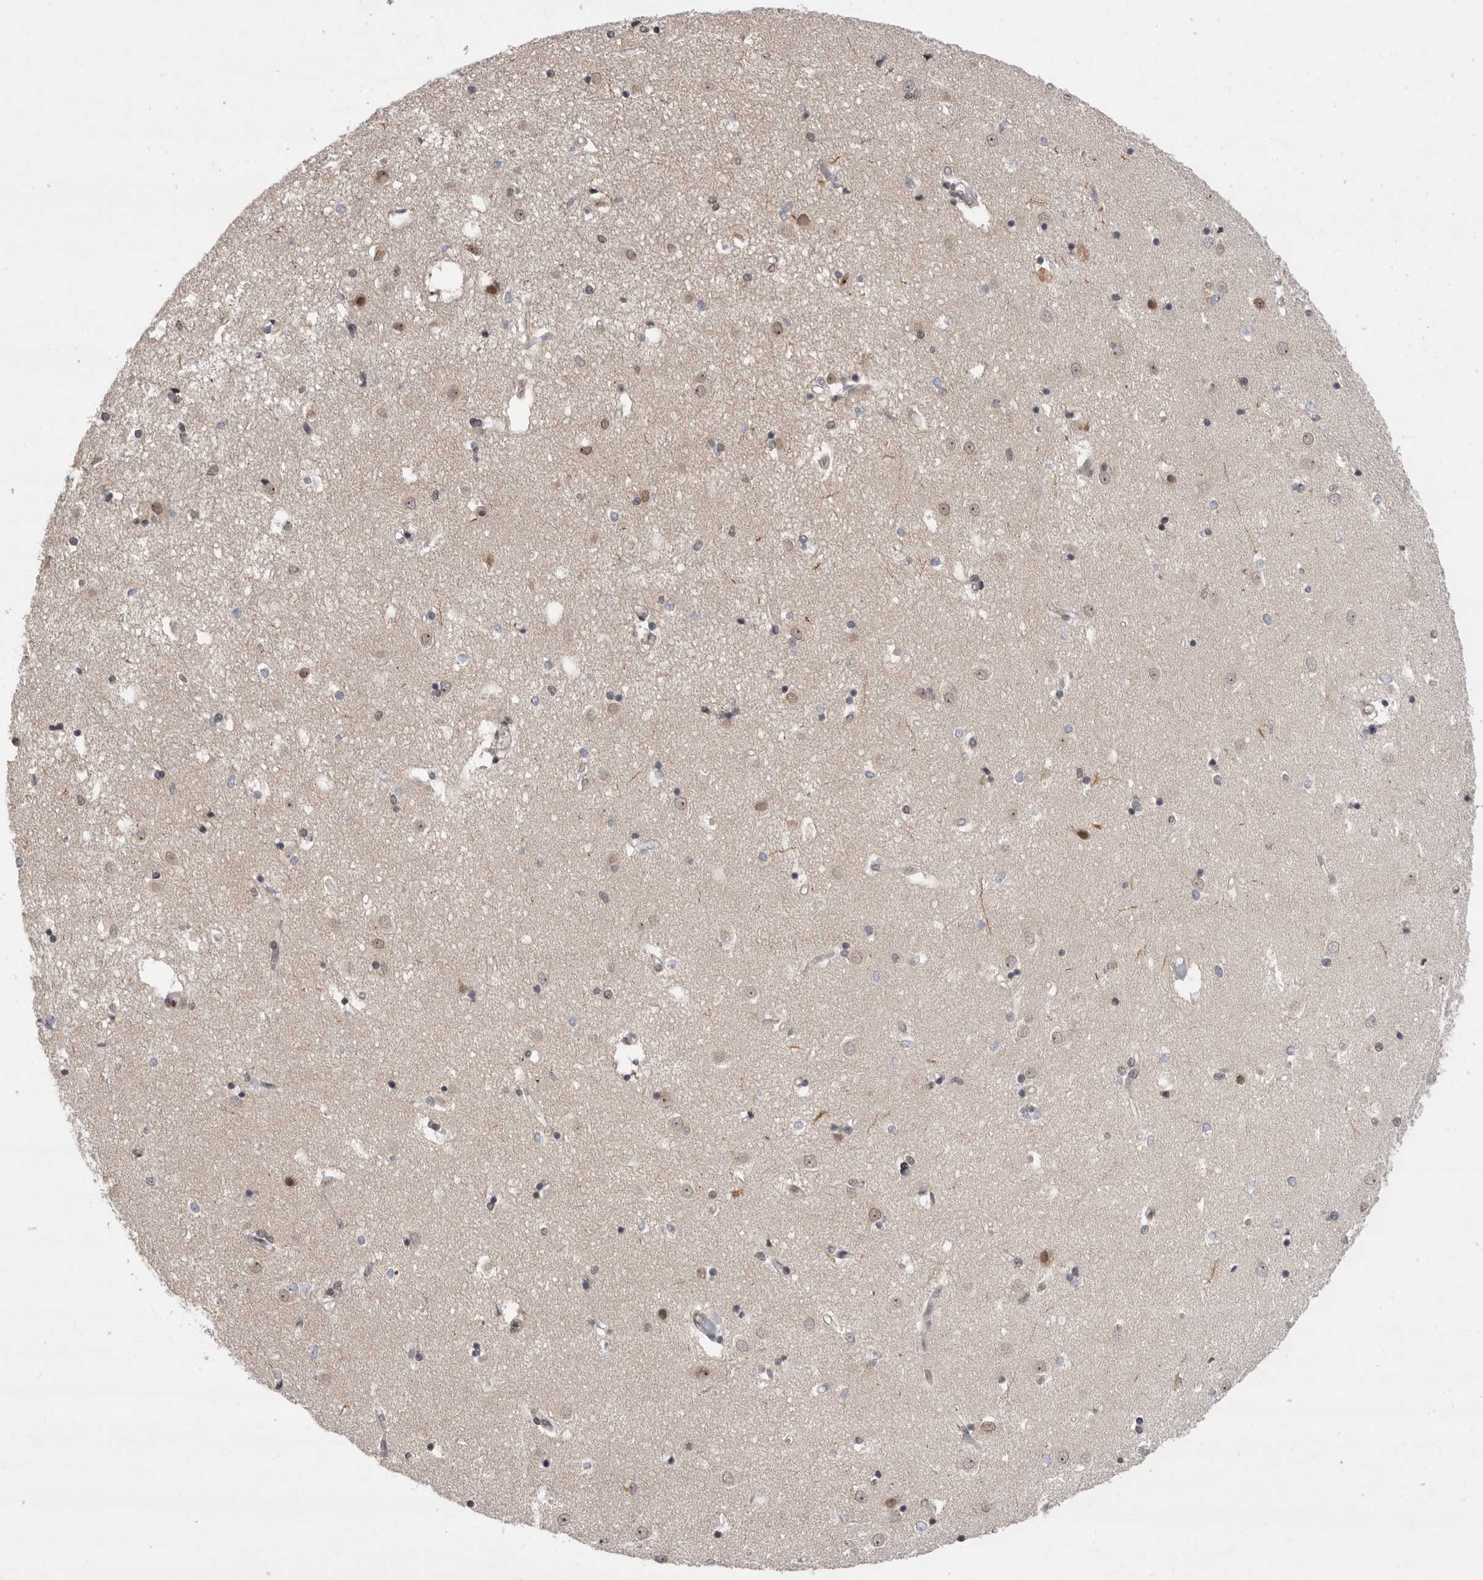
{"staining": {"intensity": "moderate", "quantity": "25%-75%", "location": "nuclear"}, "tissue": "caudate", "cell_type": "Glial cells", "image_type": "normal", "snomed": [{"axis": "morphology", "description": "Normal tissue, NOS"}, {"axis": "topography", "description": "Lateral ventricle wall"}], "caption": "Normal caudate was stained to show a protein in brown. There is medium levels of moderate nuclear positivity in approximately 25%-75% of glial cells. (Stains: DAB (3,3'-diaminobenzidine) in brown, nuclei in blue, Microscopy: brightfield microscopy at high magnification).", "gene": "ZNF830", "patient": {"sex": "male", "age": 45}}